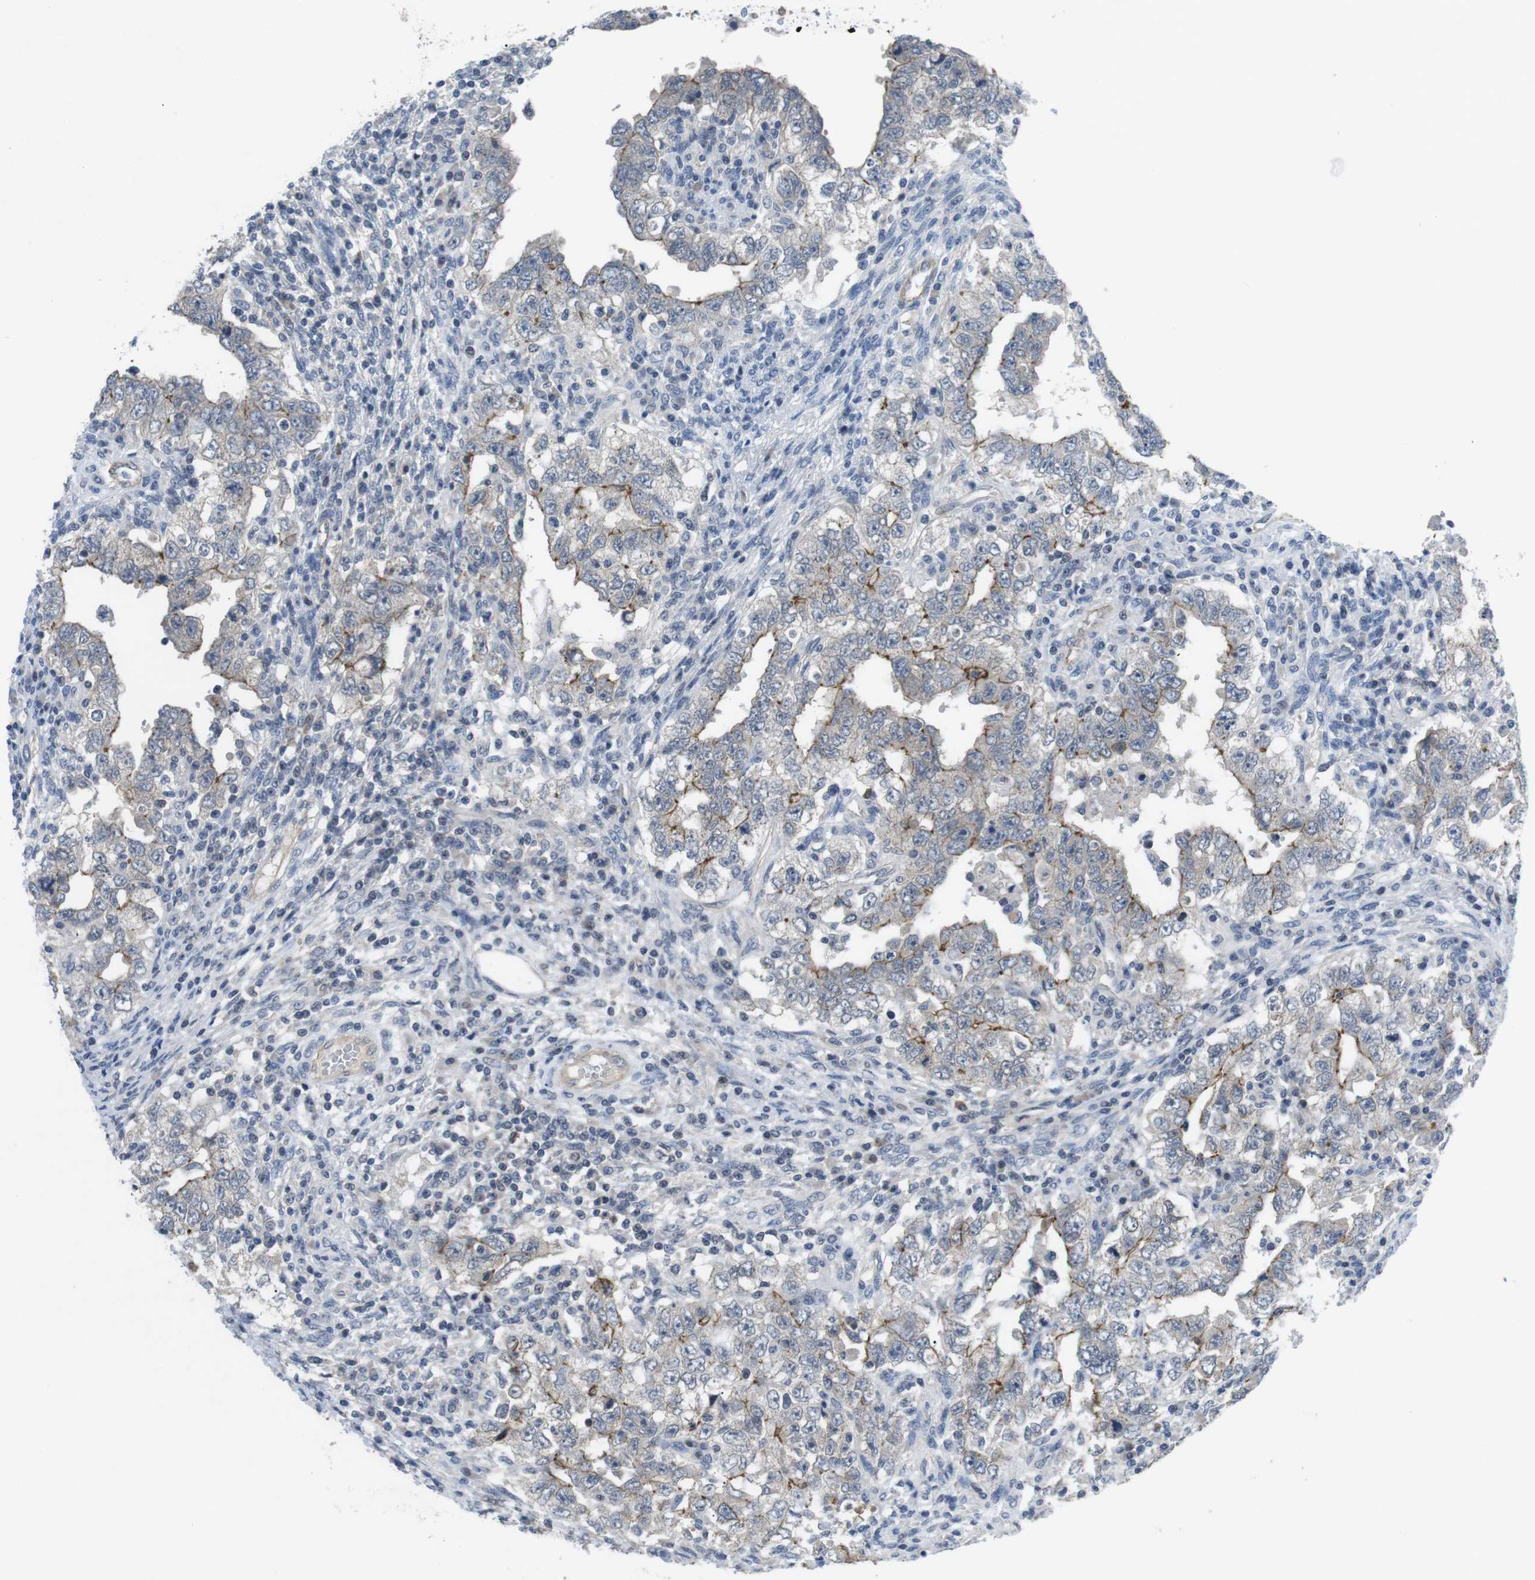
{"staining": {"intensity": "moderate", "quantity": "<25%", "location": "cytoplasmic/membranous"}, "tissue": "testis cancer", "cell_type": "Tumor cells", "image_type": "cancer", "snomed": [{"axis": "morphology", "description": "Carcinoma, Embryonal, NOS"}, {"axis": "topography", "description": "Testis"}], "caption": "Moderate cytoplasmic/membranous positivity is seen in about <25% of tumor cells in testis cancer.", "gene": "NECTIN1", "patient": {"sex": "male", "age": 26}}